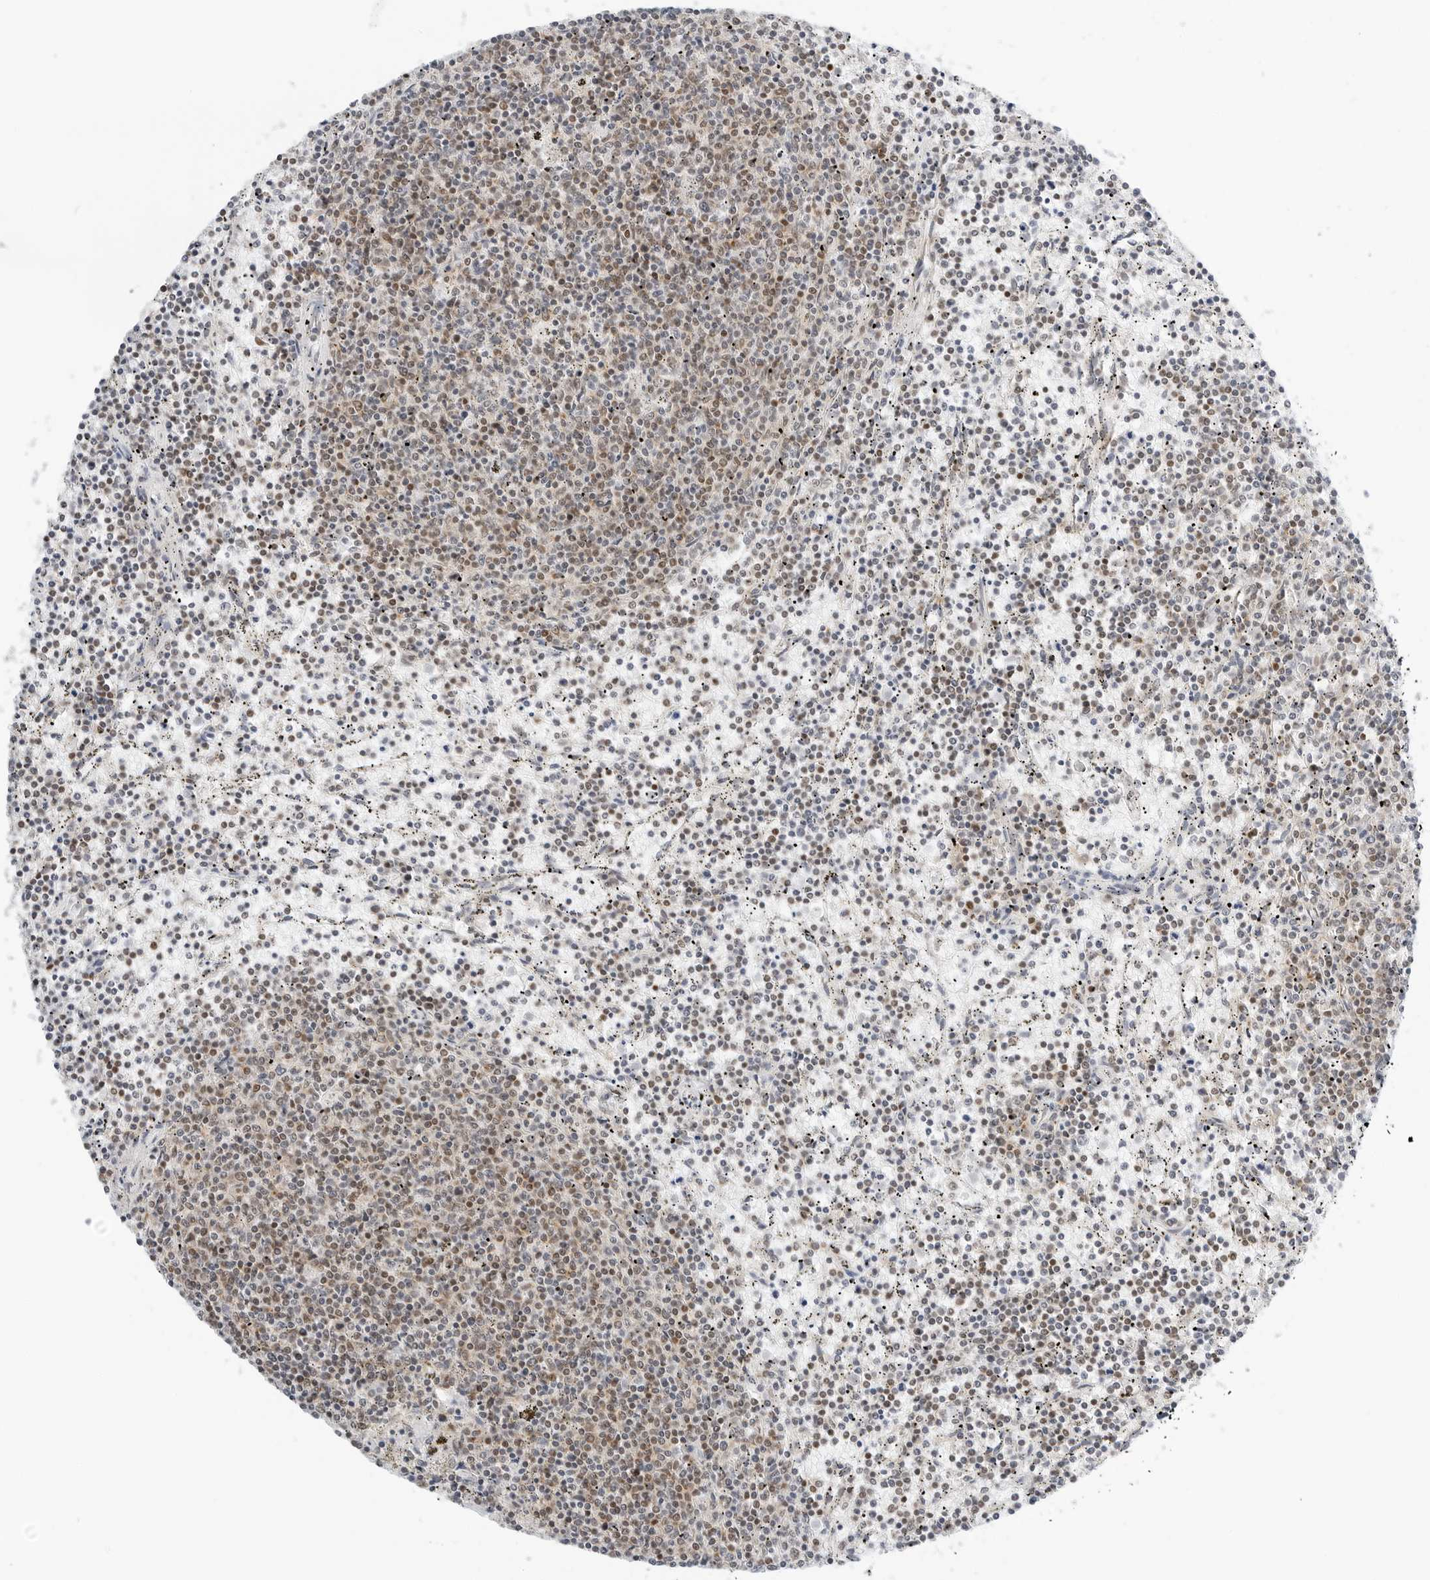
{"staining": {"intensity": "weak", "quantity": "<25%", "location": "nuclear"}, "tissue": "lymphoma", "cell_type": "Tumor cells", "image_type": "cancer", "snomed": [{"axis": "morphology", "description": "Malignant lymphoma, non-Hodgkin's type, Low grade"}, {"axis": "topography", "description": "Spleen"}], "caption": "Human low-grade malignant lymphoma, non-Hodgkin's type stained for a protein using immunohistochemistry (IHC) exhibits no expression in tumor cells.", "gene": "RIMKLA", "patient": {"sex": "female", "age": 50}}